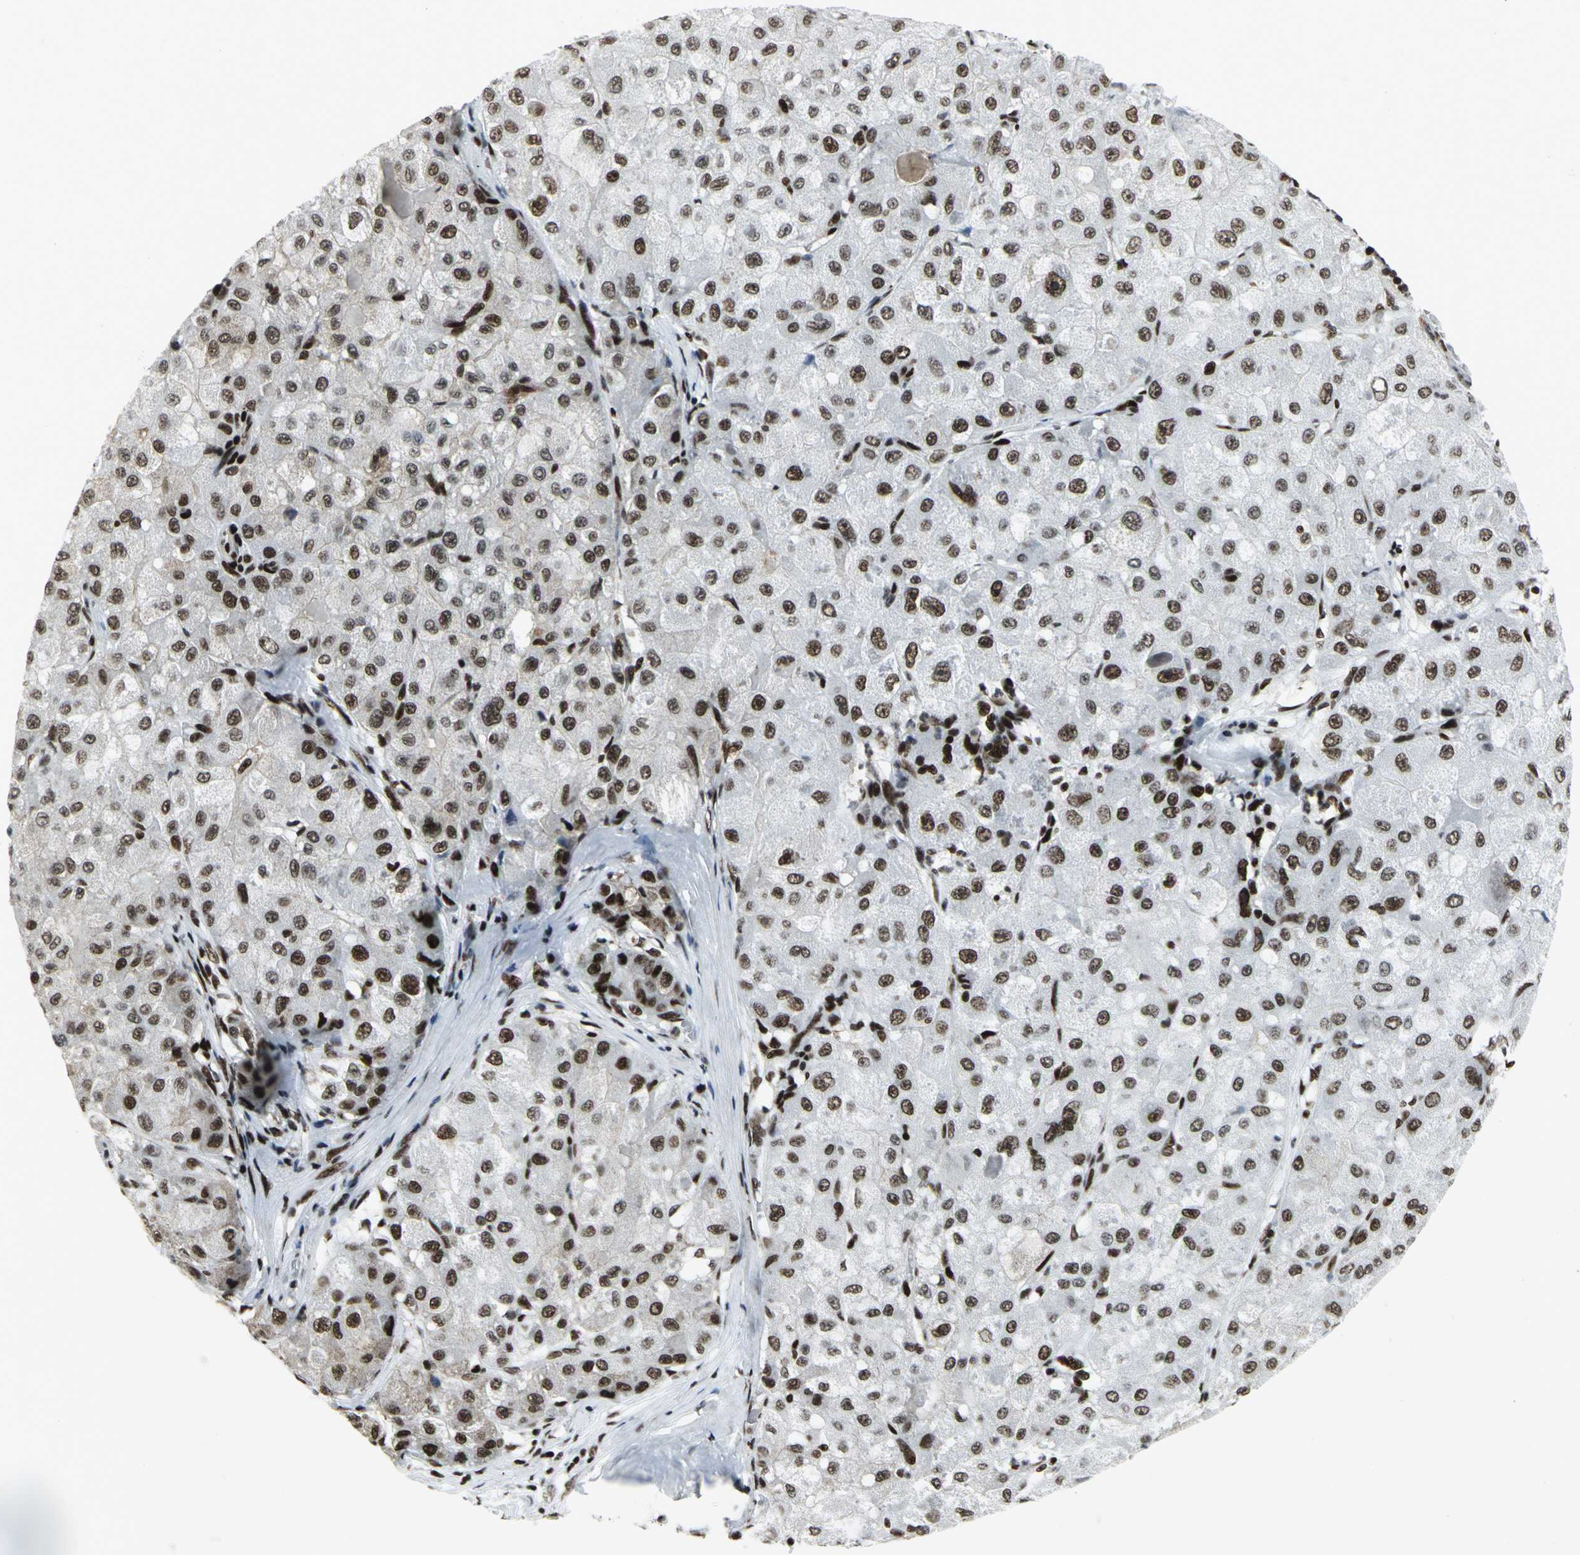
{"staining": {"intensity": "moderate", "quantity": ">75%", "location": "nuclear"}, "tissue": "liver cancer", "cell_type": "Tumor cells", "image_type": "cancer", "snomed": [{"axis": "morphology", "description": "Carcinoma, Hepatocellular, NOS"}, {"axis": "topography", "description": "Liver"}], "caption": "This is an image of immunohistochemistry staining of liver cancer, which shows moderate expression in the nuclear of tumor cells.", "gene": "SMARCA4", "patient": {"sex": "male", "age": 80}}